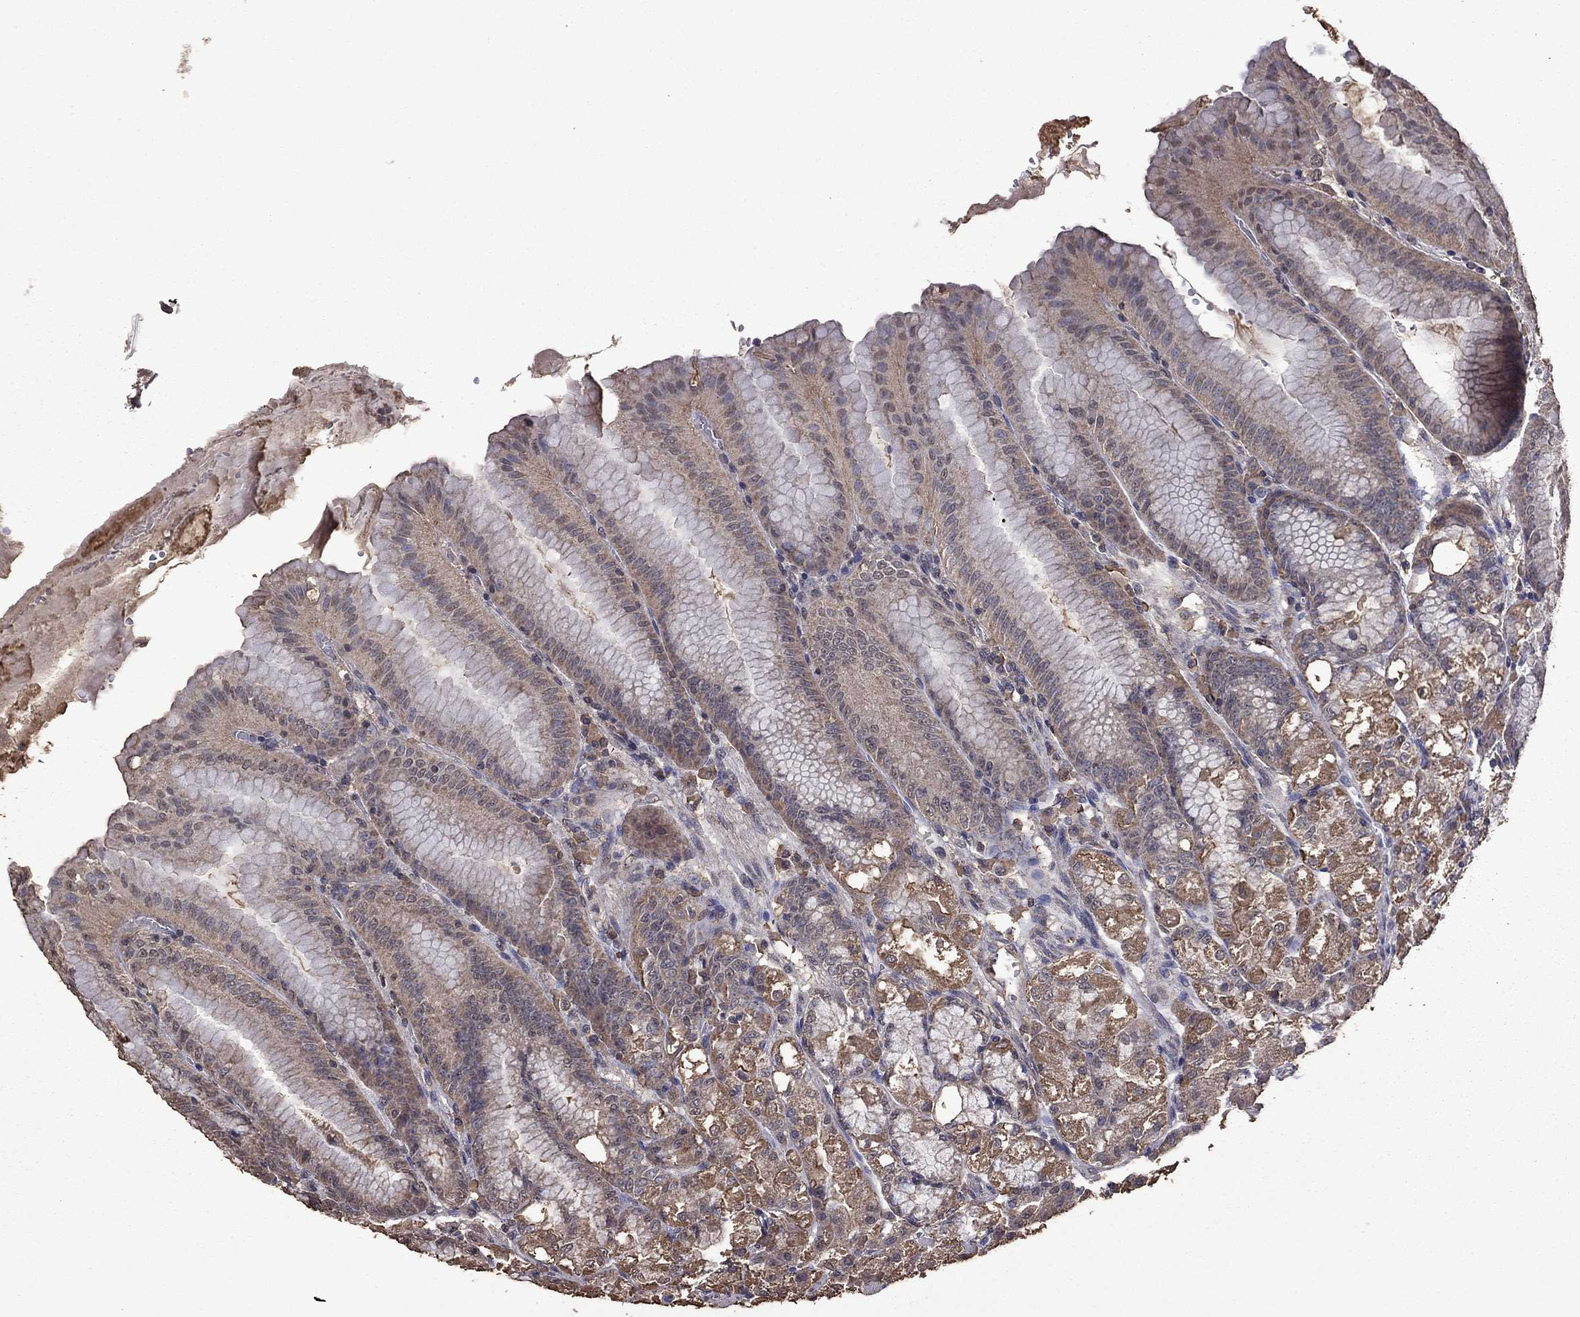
{"staining": {"intensity": "moderate", "quantity": ">75%", "location": "cytoplasmic/membranous"}, "tissue": "stomach", "cell_type": "Glandular cells", "image_type": "normal", "snomed": [{"axis": "morphology", "description": "Normal tissue, NOS"}, {"axis": "topography", "description": "Stomach"}], "caption": "Protein staining reveals moderate cytoplasmic/membranous staining in approximately >75% of glandular cells in benign stomach.", "gene": "SERPINA5", "patient": {"sex": "male", "age": 71}}